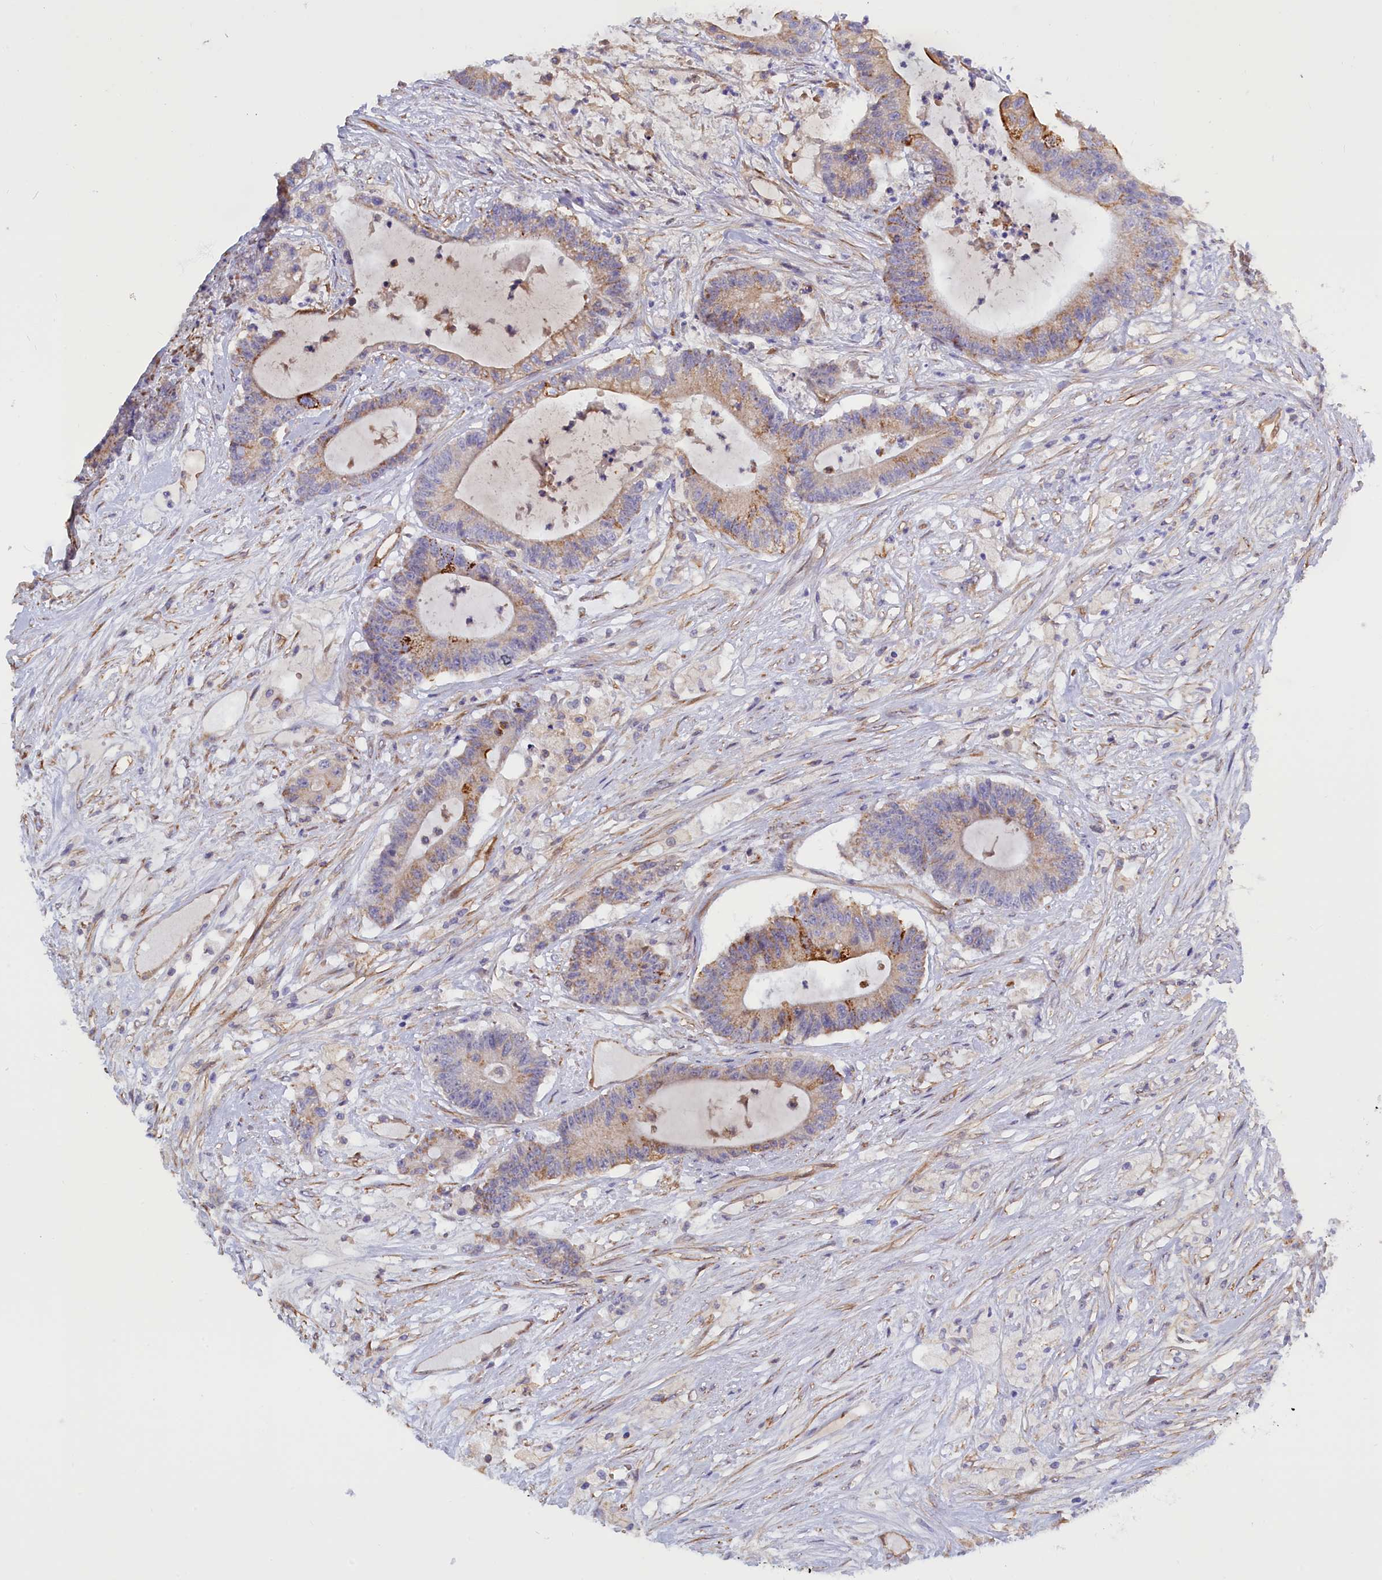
{"staining": {"intensity": "moderate", "quantity": "<25%", "location": "cytoplasmic/membranous"}, "tissue": "colorectal cancer", "cell_type": "Tumor cells", "image_type": "cancer", "snomed": [{"axis": "morphology", "description": "Adenocarcinoma, NOS"}, {"axis": "topography", "description": "Colon"}], "caption": "IHC image of neoplastic tissue: colorectal adenocarcinoma stained using immunohistochemistry exhibits low levels of moderate protein expression localized specifically in the cytoplasmic/membranous of tumor cells, appearing as a cytoplasmic/membranous brown color.", "gene": "ABCC12", "patient": {"sex": "female", "age": 84}}